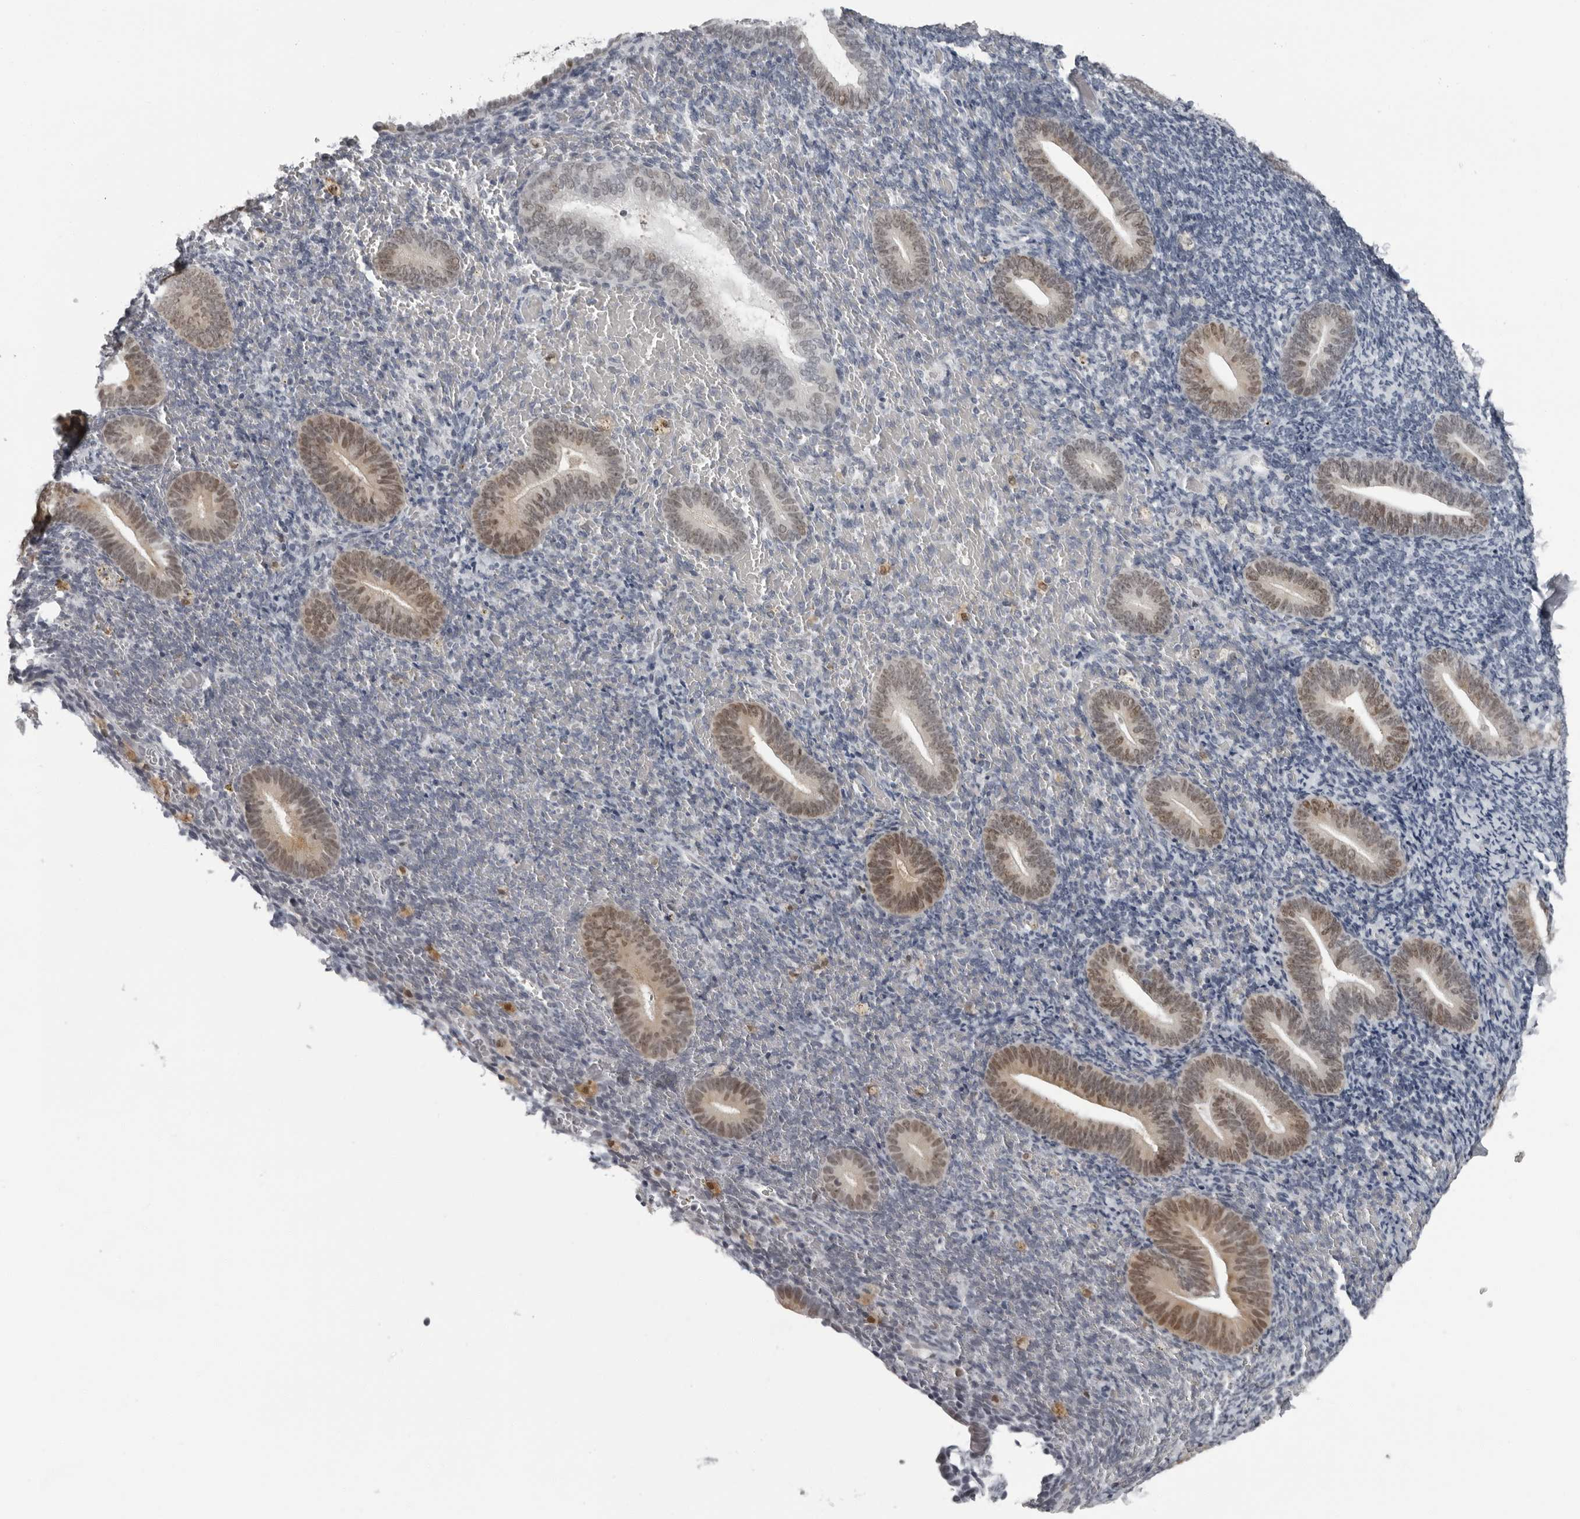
{"staining": {"intensity": "negative", "quantity": "none", "location": "none"}, "tissue": "endometrium", "cell_type": "Cells in endometrial stroma", "image_type": "normal", "snomed": [{"axis": "morphology", "description": "Normal tissue, NOS"}, {"axis": "topography", "description": "Endometrium"}], "caption": "Cells in endometrial stroma show no significant positivity in benign endometrium.", "gene": "LZIC", "patient": {"sex": "female", "age": 51}}